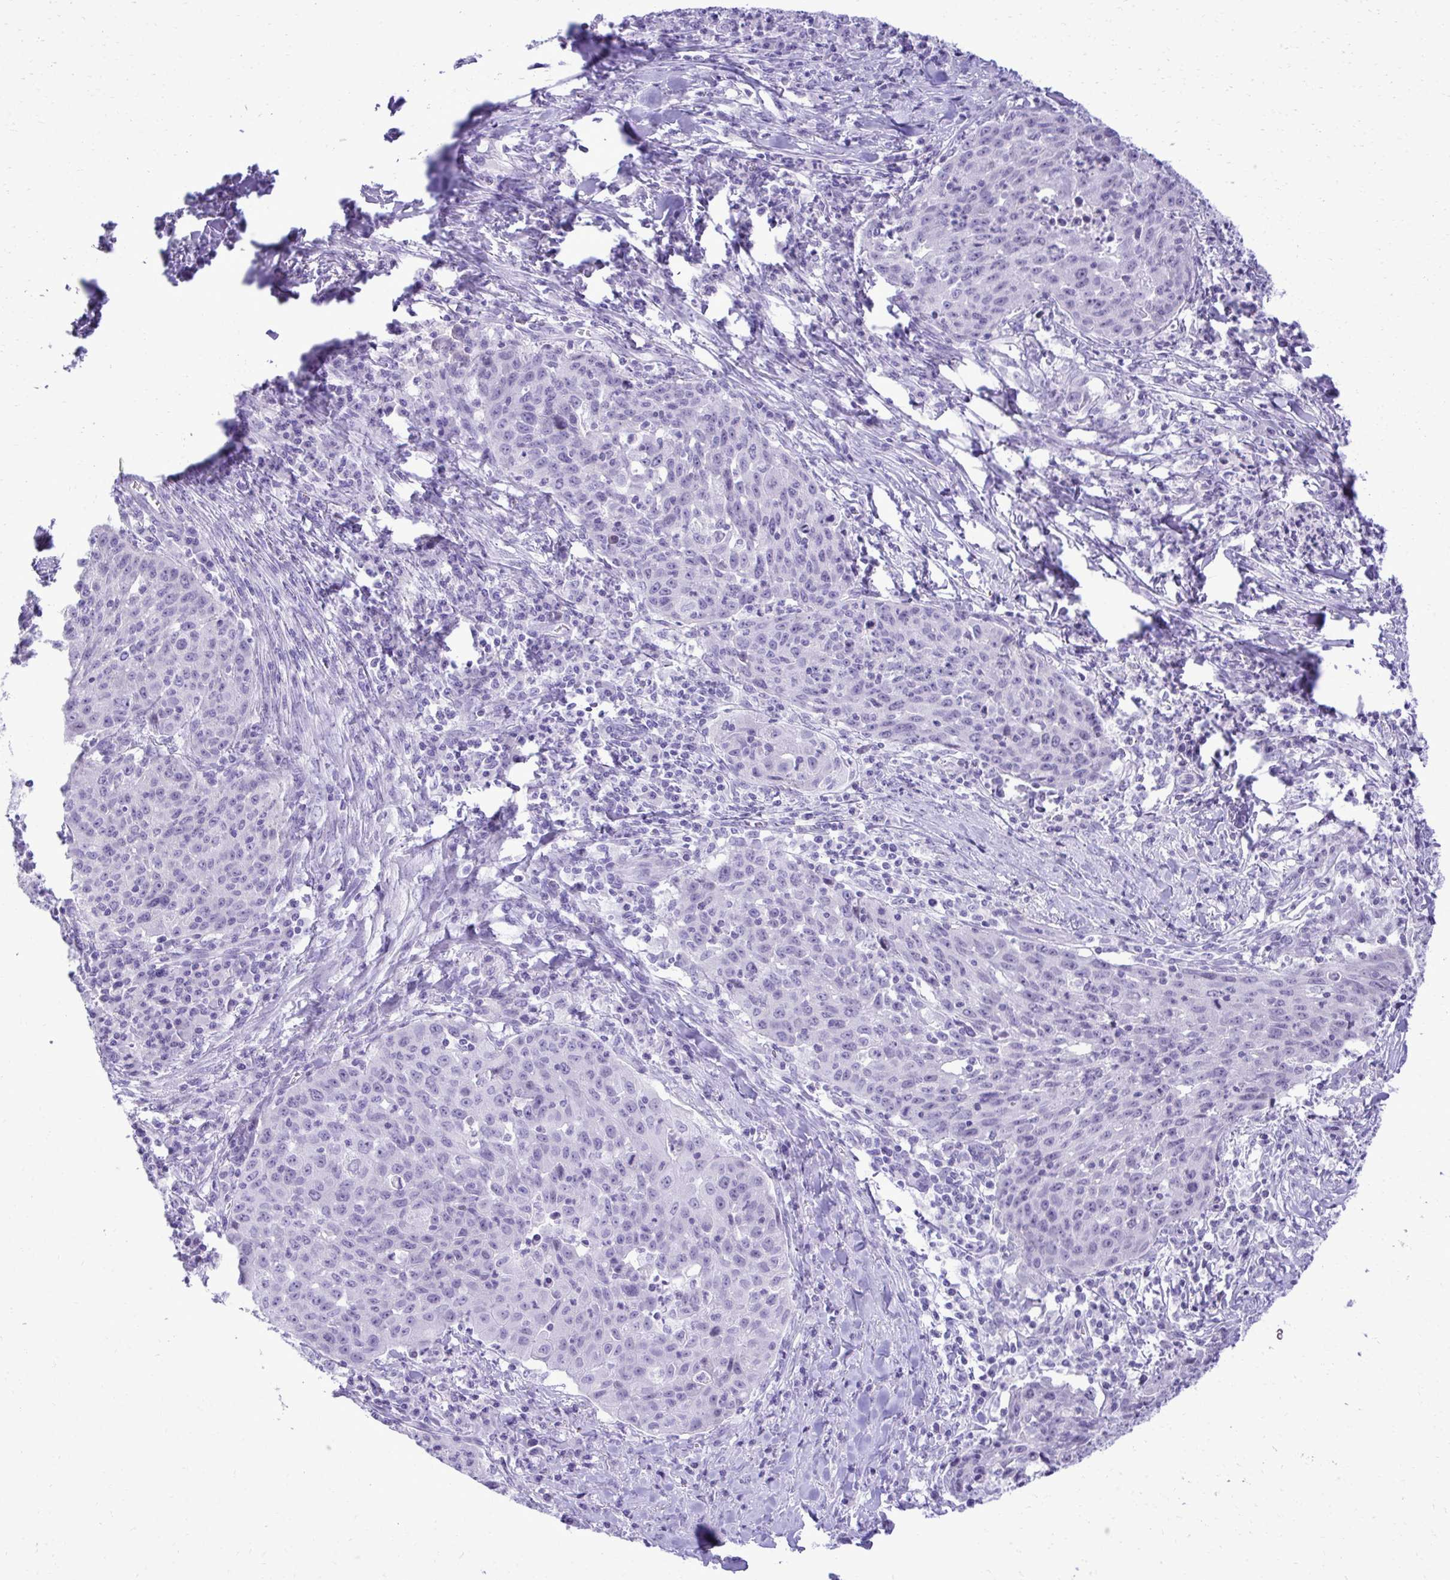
{"staining": {"intensity": "negative", "quantity": "none", "location": "none"}, "tissue": "lung cancer", "cell_type": "Tumor cells", "image_type": "cancer", "snomed": [{"axis": "morphology", "description": "Squamous cell carcinoma, NOS"}, {"axis": "morphology", "description": "Squamous cell carcinoma, metastatic, NOS"}, {"axis": "topography", "description": "Bronchus"}, {"axis": "topography", "description": "Lung"}], "caption": "High magnification brightfield microscopy of metastatic squamous cell carcinoma (lung) stained with DAB (3,3'-diaminobenzidine) (brown) and counterstained with hematoxylin (blue): tumor cells show no significant positivity. (DAB (3,3'-diaminobenzidine) immunohistochemistry visualized using brightfield microscopy, high magnification).", "gene": "PITPNM3", "patient": {"sex": "male", "age": 62}}